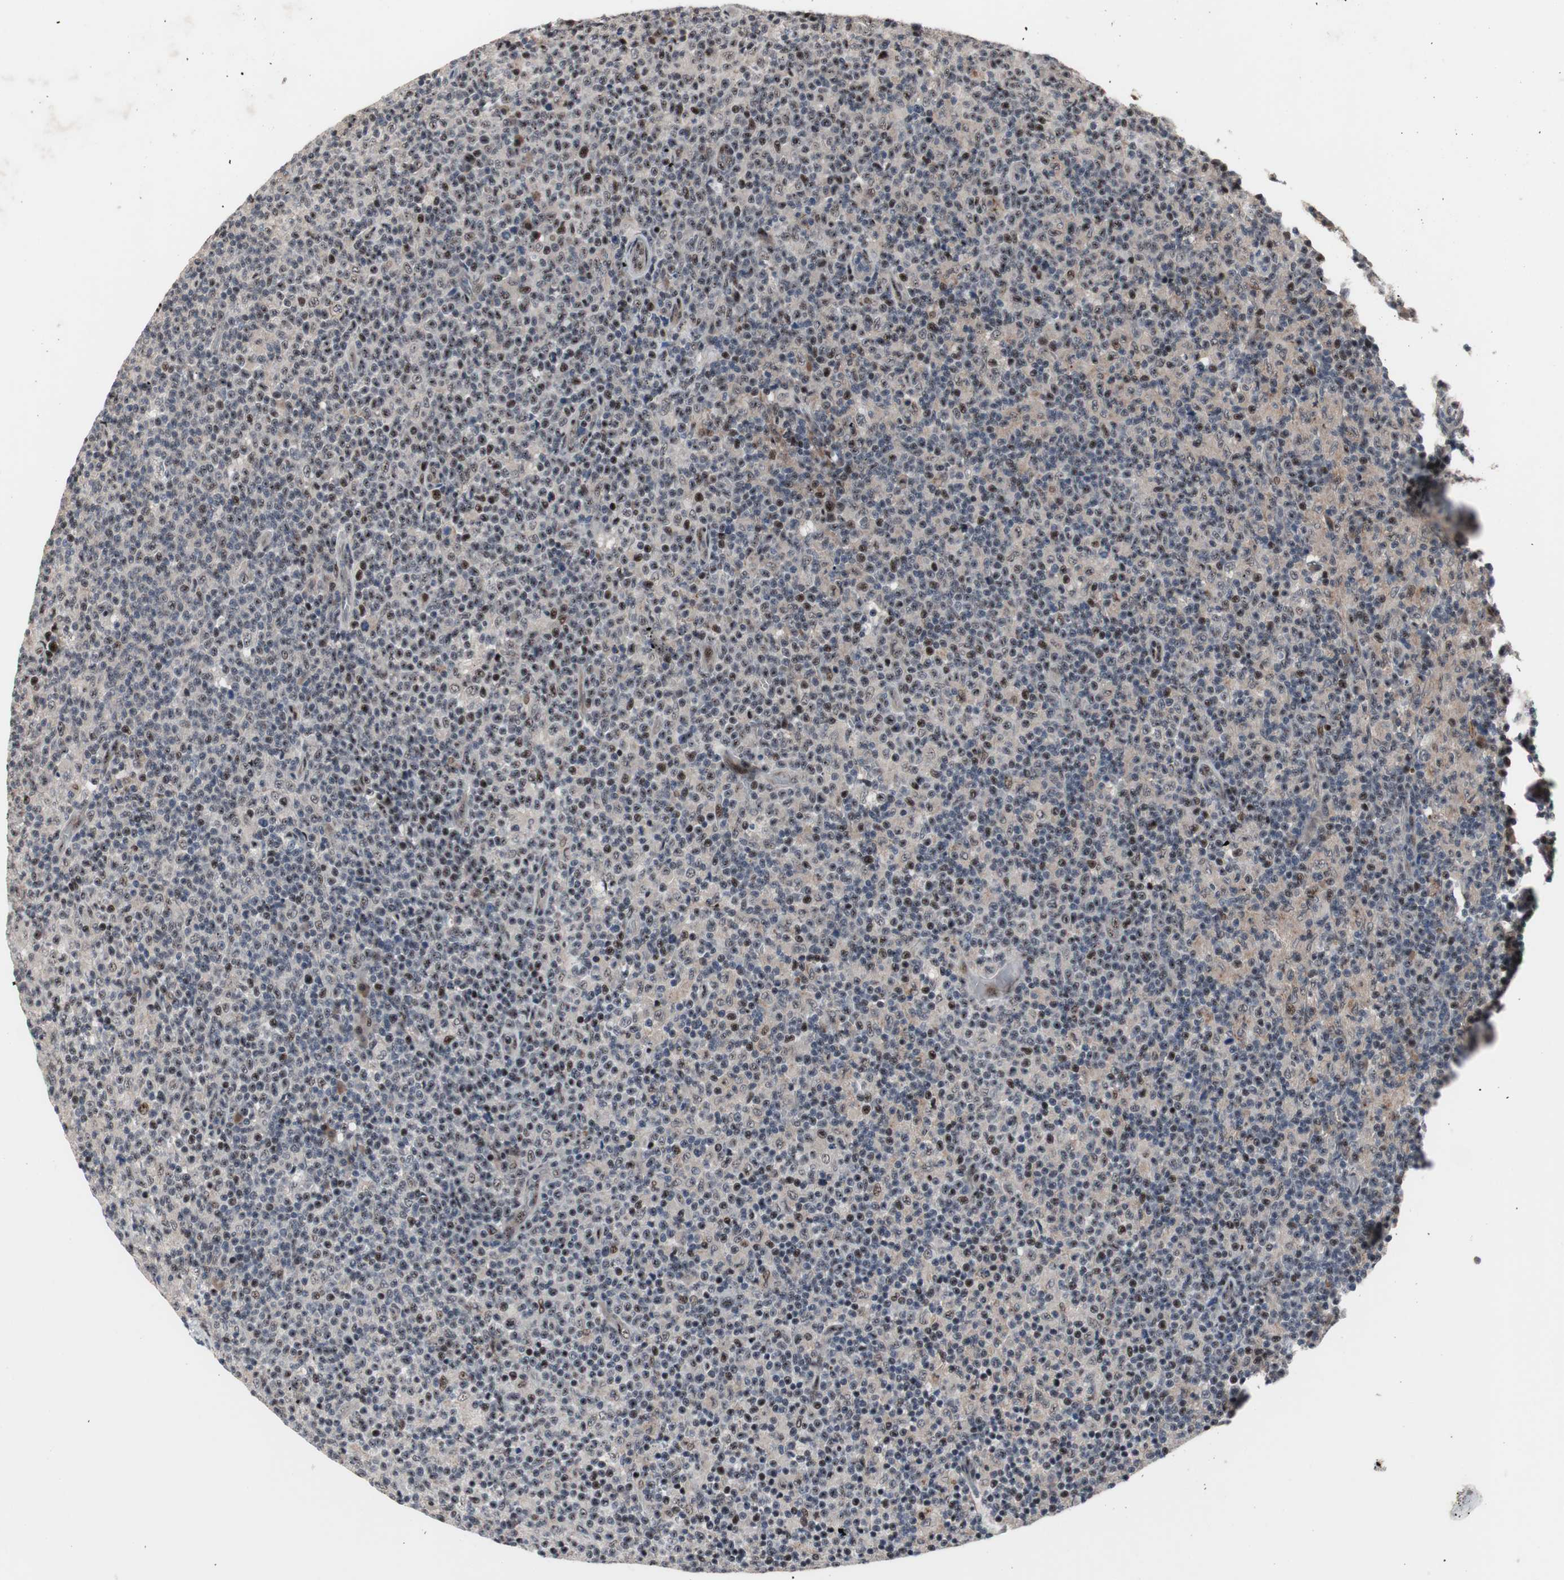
{"staining": {"intensity": "negative", "quantity": "none", "location": "none"}, "tissue": "lymph node", "cell_type": "Germinal center cells", "image_type": "normal", "snomed": [{"axis": "morphology", "description": "Normal tissue, NOS"}, {"axis": "morphology", "description": "Inflammation, NOS"}, {"axis": "topography", "description": "Lymph node"}], "caption": "Normal lymph node was stained to show a protein in brown. There is no significant positivity in germinal center cells. Brightfield microscopy of IHC stained with DAB (3,3'-diaminobenzidine) (brown) and hematoxylin (blue), captured at high magnification.", "gene": "PINX1", "patient": {"sex": "male", "age": 55}}